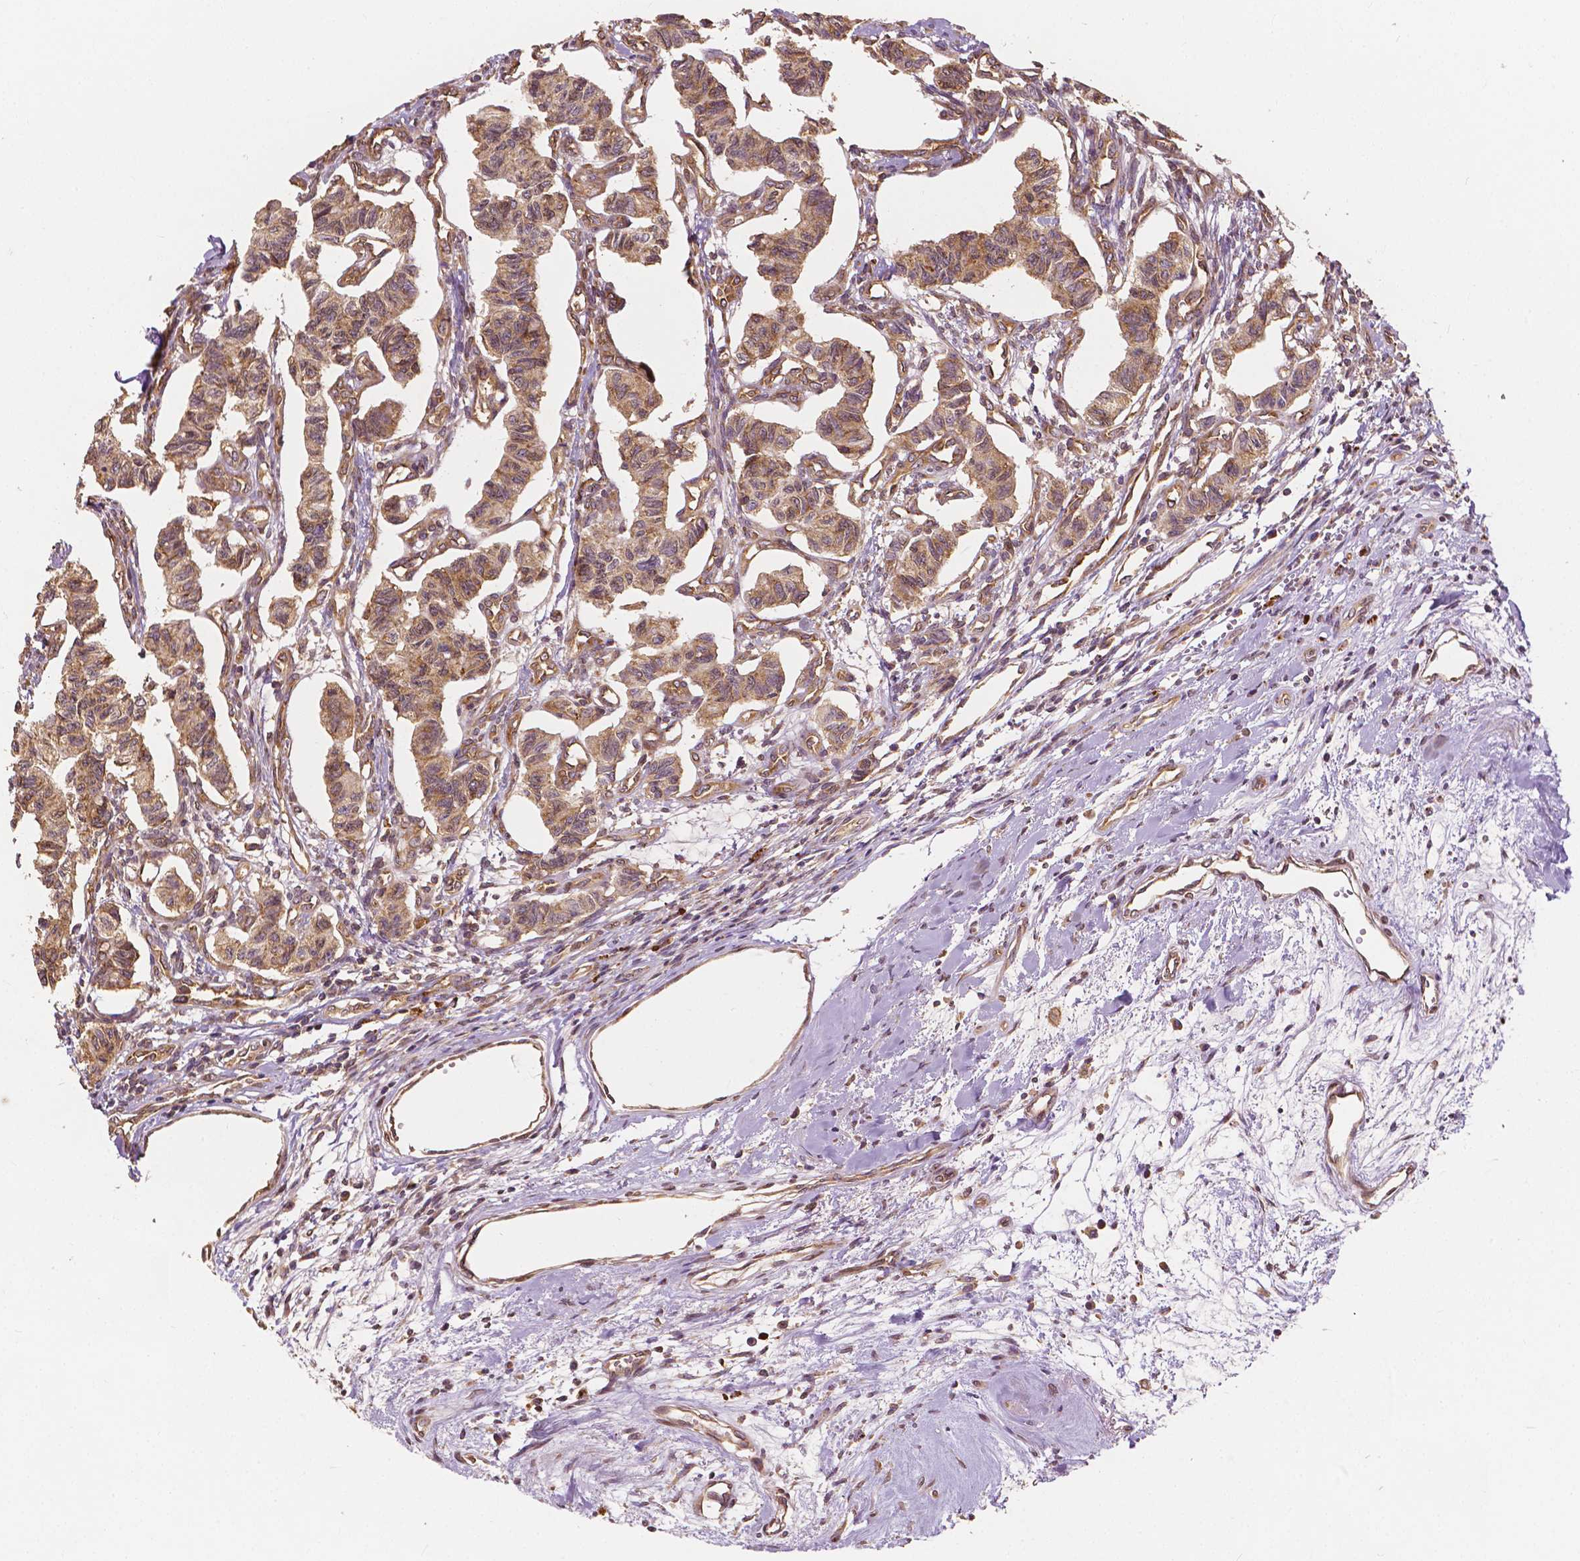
{"staining": {"intensity": "weak", "quantity": ">75%", "location": "cytoplasmic/membranous"}, "tissue": "carcinoid", "cell_type": "Tumor cells", "image_type": "cancer", "snomed": [{"axis": "morphology", "description": "Carcinoid, malignant, NOS"}, {"axis": "topography", "description": "Kidney"}], "caption": "Human malignant carcinoid stained with a protein marker displays weak staining in tumor cells.", "gene": "G3BP1", "patient": {"sex": "female", "age": 41}}